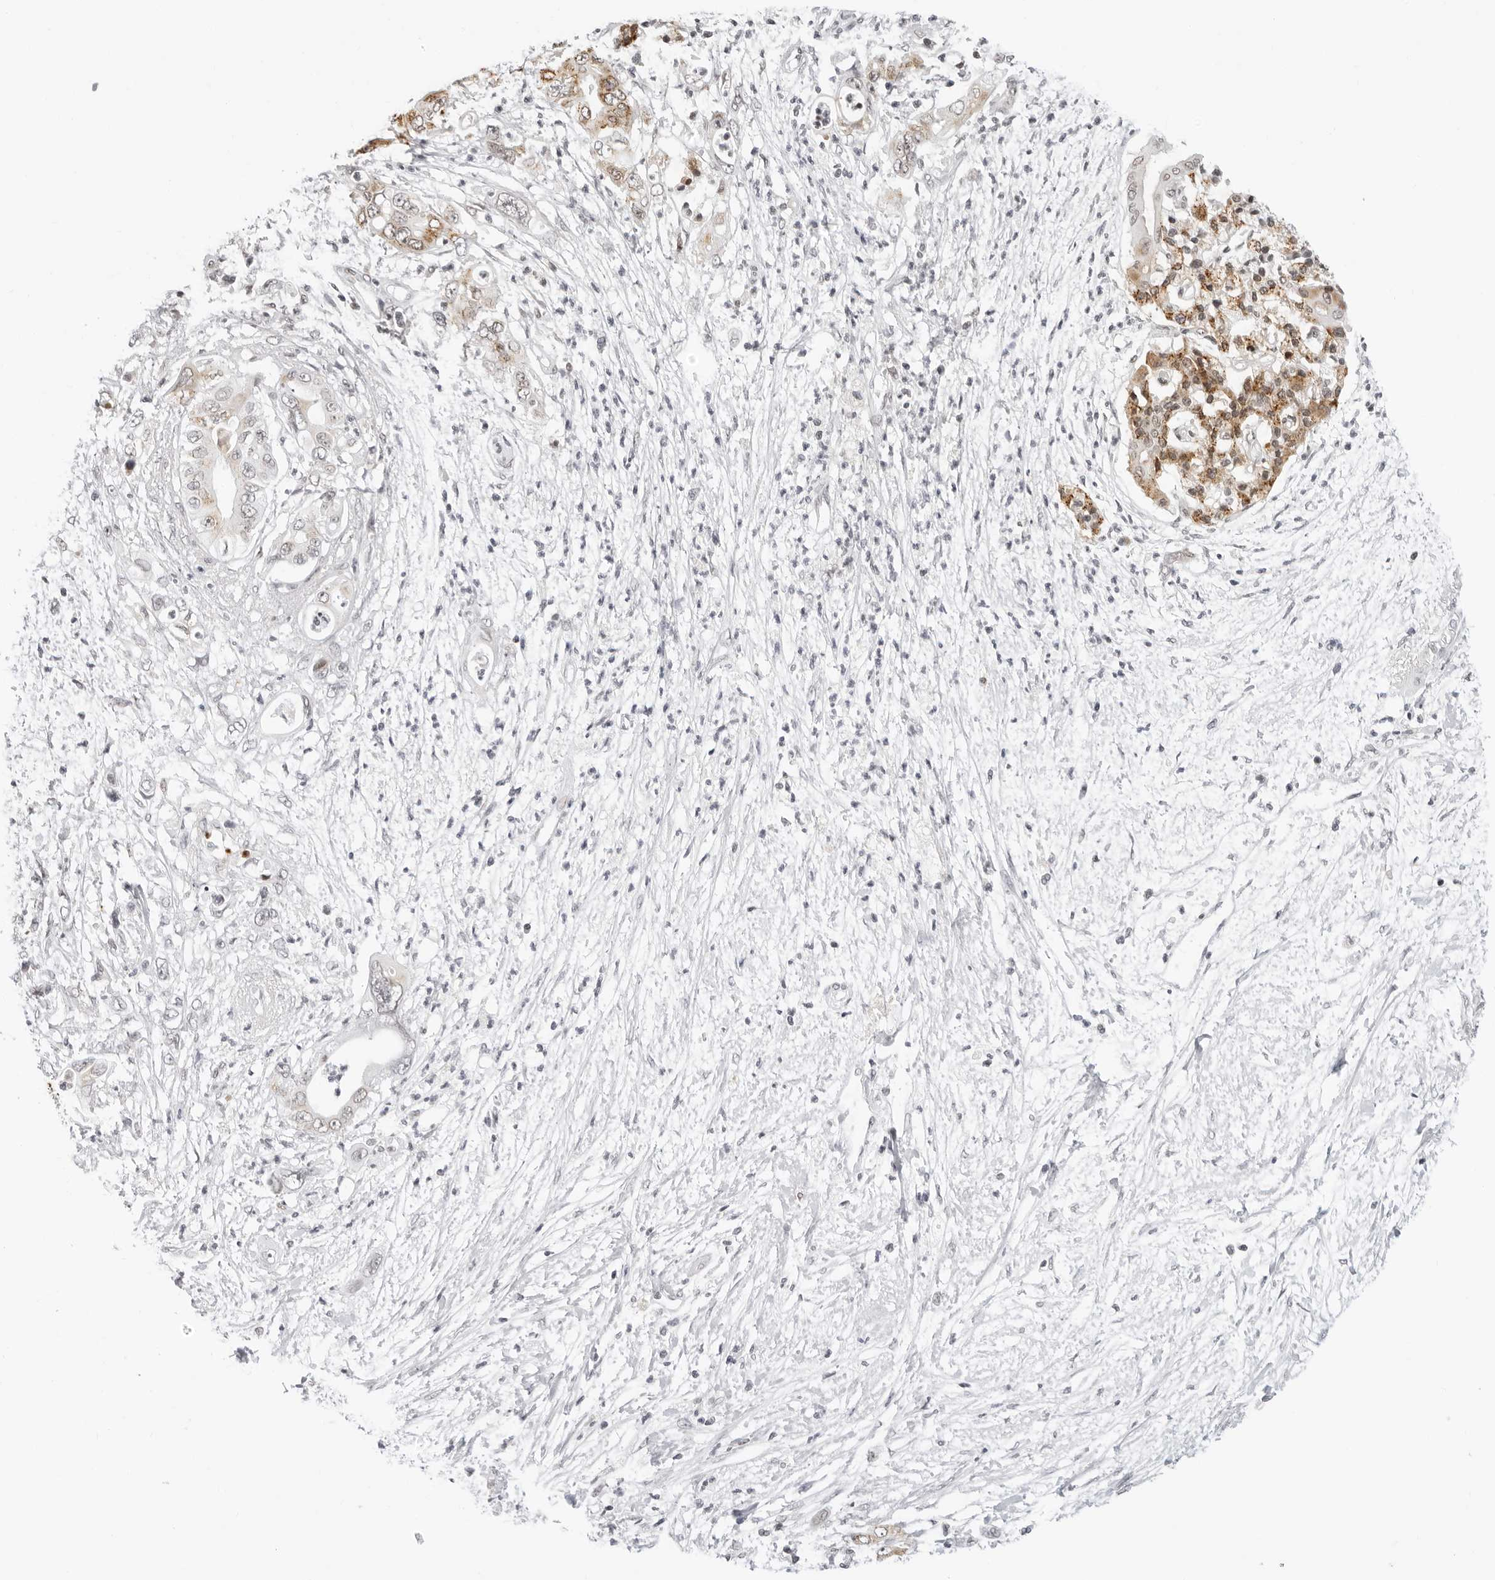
{"staining": {"intensity": "moderate", "quantity": "25%-75%", "location": "cytoplasmic/membranous,nuclear"}, "tissue": "pancreatic cancer", "cell_type": "Tumor cells", "image_type": "cancer", "snomed": [{"axis": "morphology", "description": "Adenocarcinoma, NOS"}, {"axis": "topography", "description": "Pancreas"}], "caption": "Immunohistochemistry micrograph of pancreatic adenocarcinoma stained for a protein (brown), which exhibits medium levels of moderate cytoplasmic/membranous and nuclear positivity in approximately 25%-75% of tumor cells.", "gene": "MSH6", "patient": {"sex": "male", "age": 66}}